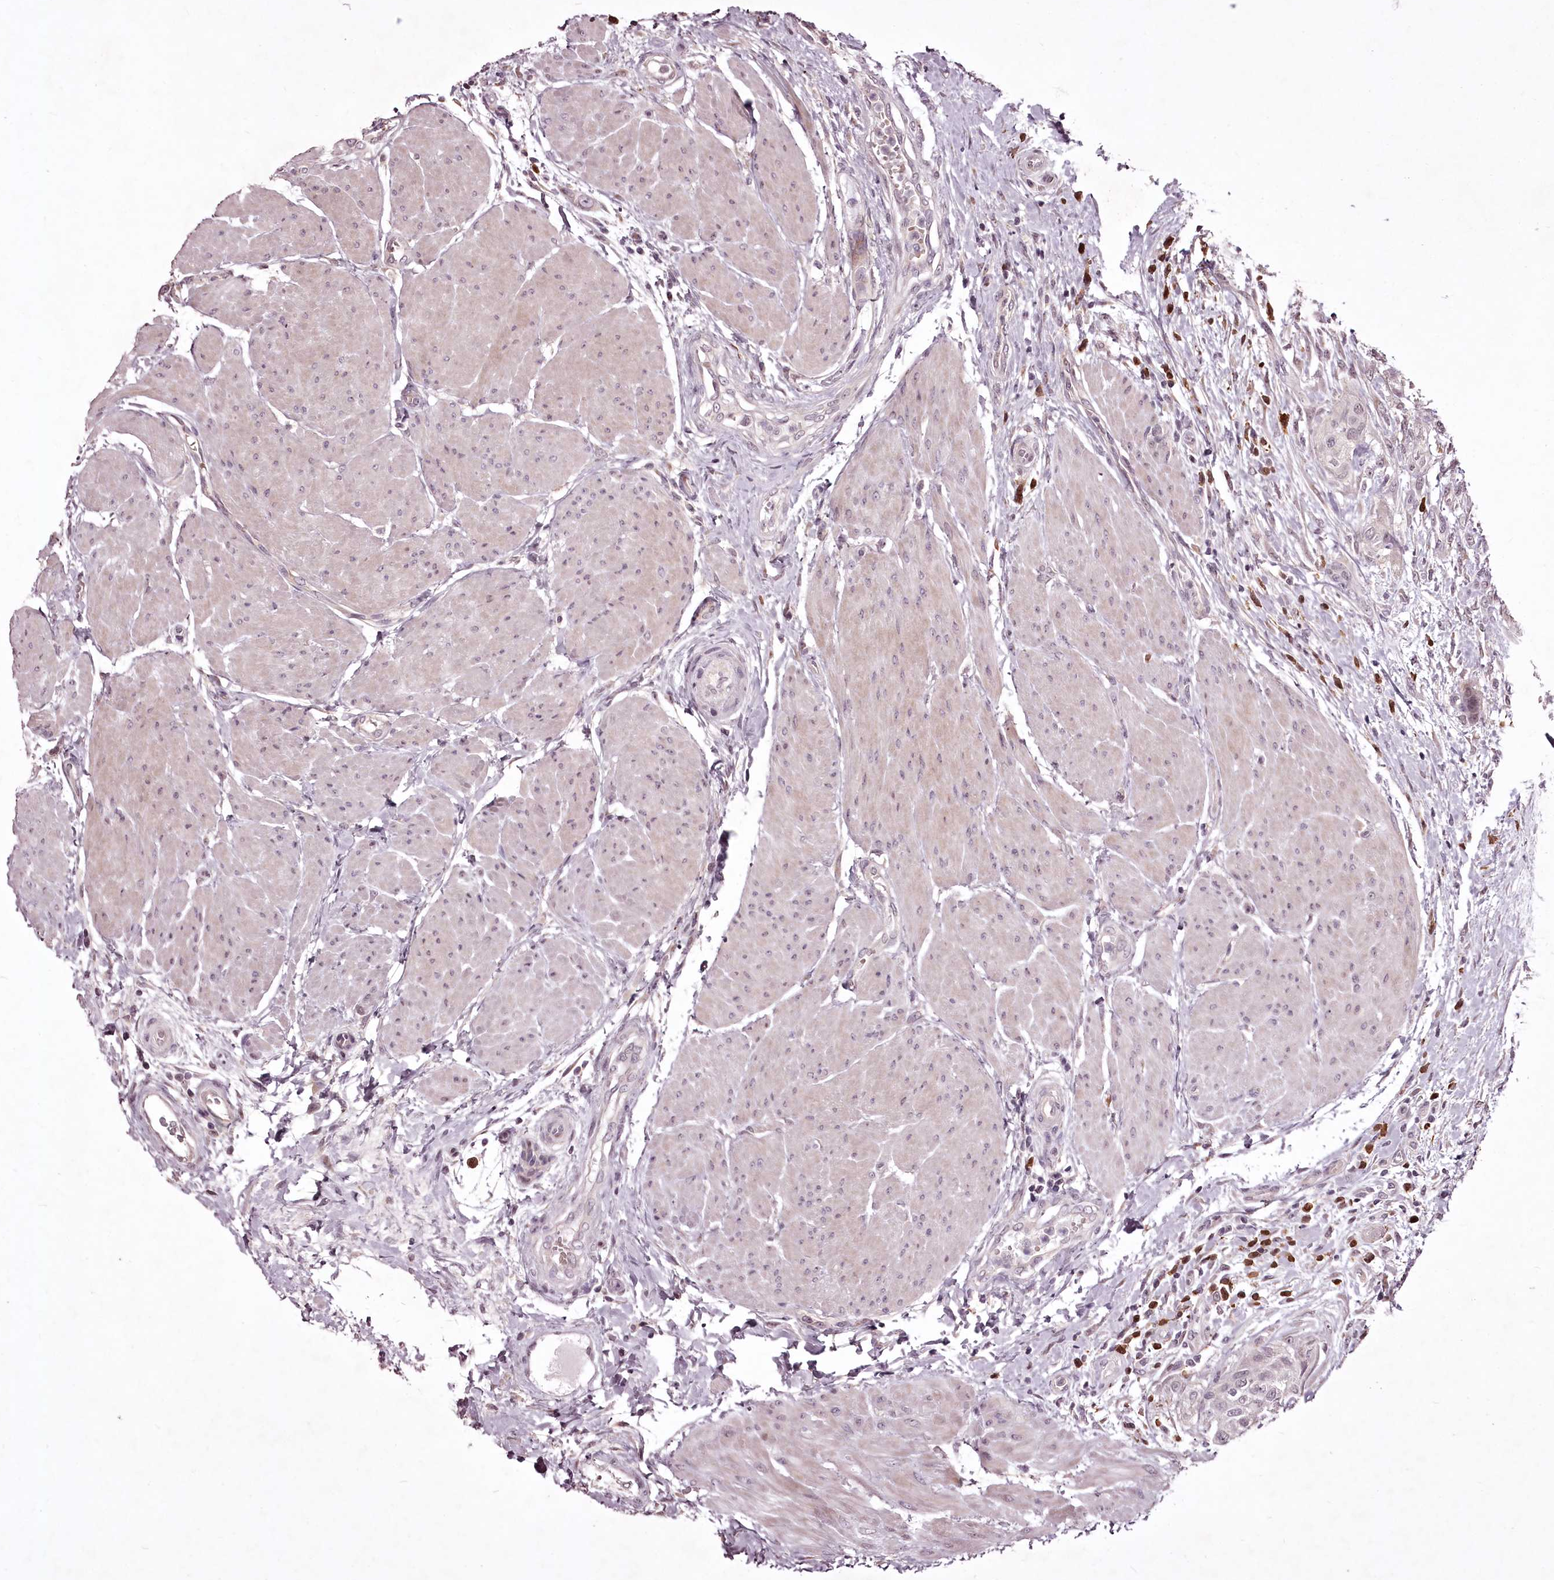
{"staining": {"intensity": "negative", "quantity": "none", "location": "none"}, "tissue": "urothelial cancer", "cell_type": "Tumor cells", "image_type": "cancer", "snomed": [{"axis": "morphology", "description": "Normal tissue, NOS"}, {"axis": "morphology", "description": "Urothelial carcinoma, NOS"}, {"axis": "topography", "description": "Urinary bladder"}, {"axis": "topography", "description": "Peripheral nerve tissue"}], "caption": "Tumor cells show no significant protein expression in transitional cell carcinoma. (DAB IHC with hematoxylin counter stain).", "gene": "ADRA1D", "patient": {"sex": "male", "age": 35}}